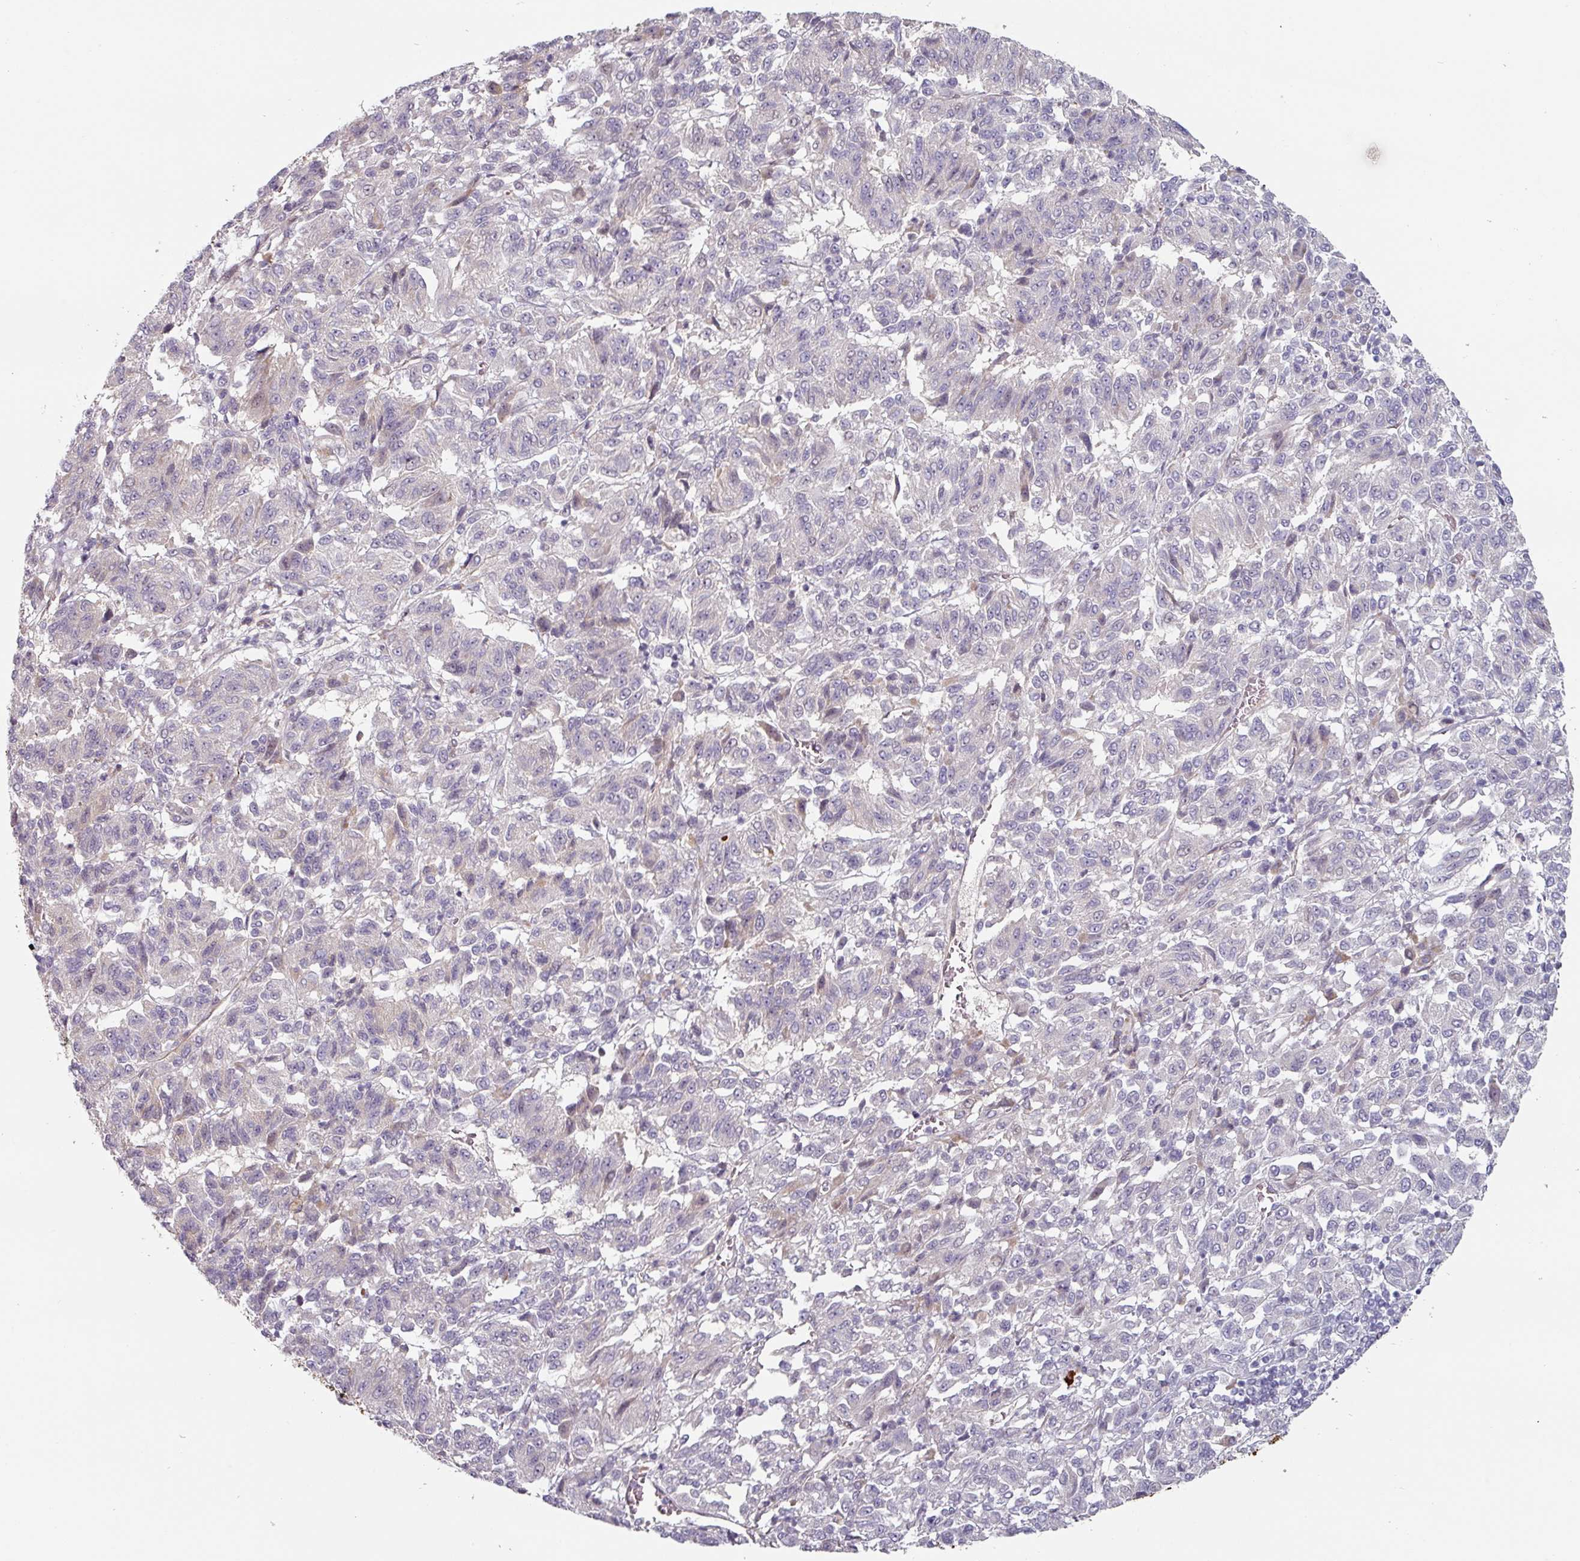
{"staining": {"intensity": "negative", "quantity": "none", "location": "none"}, "tissue": "melanoma", "cell_type": "Tumor cells", "image_type": "cancer", "snomed": [{"axis": "morphology", "description": "Malignant melanoma, Metastatic site"}, {"axis": "topography", "description": "Lung"}], "caption": "Micrograph shows no protein expression in tumor cells of malignant melanoma (metastatic site) tissue. (Brightfield microscopy of DAB IHC at high magnification).", "gene": "CEP78", "patient": {"sex": "male", "age": 64}}